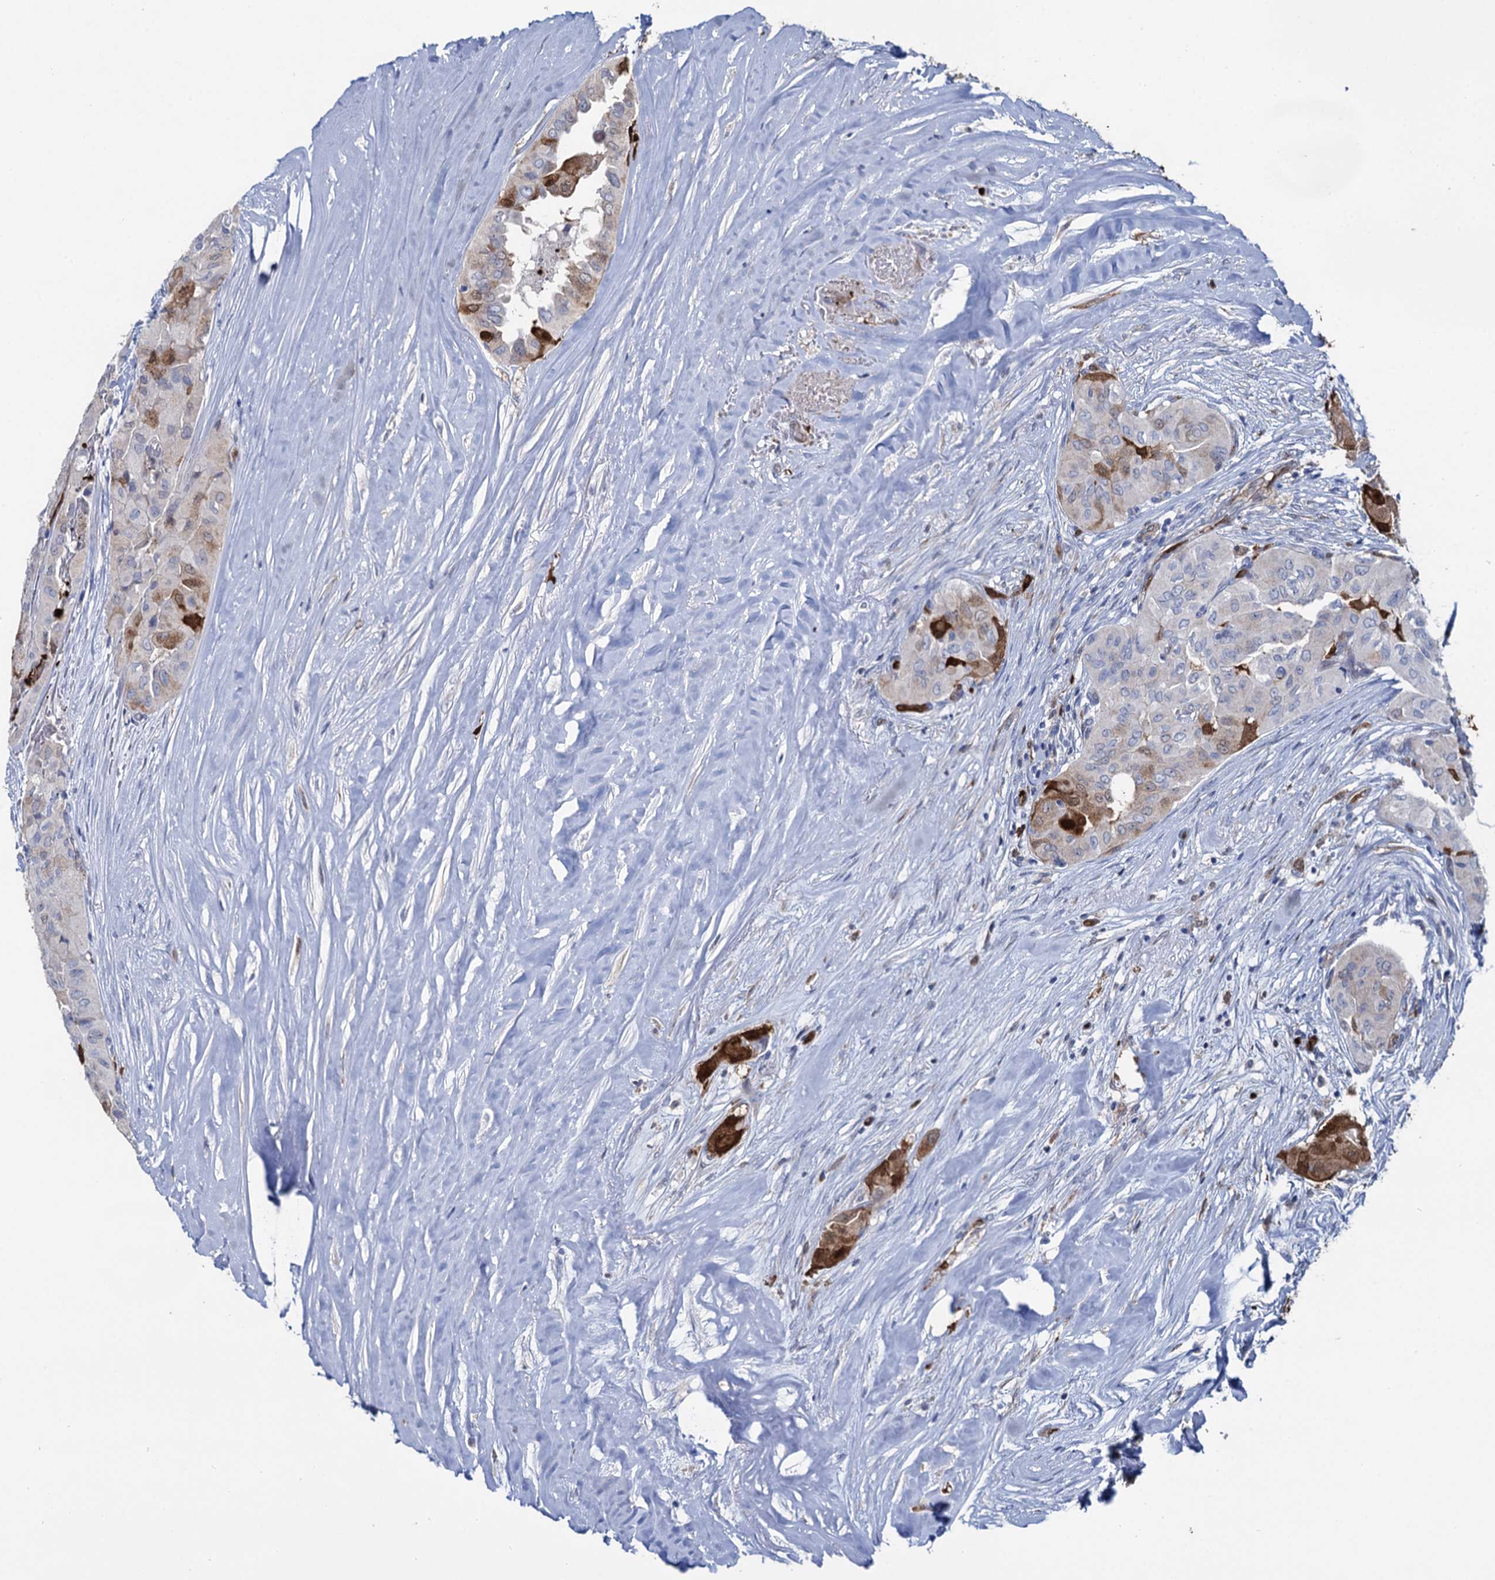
{"staining": {"intensity": "strong", "quantity": "<25%", "location": "cytoplasmic/membranous"}, "tissue": "thyroid cancer", "cell_type": "Tumor cells", "image_type": "cancer", "snomed": [{"axis": "morphology", "description": "Papillary adenocarcinoma, NOS"}, {"axis": "topography", "description": "Thyroid gland"}], "caption": "Immunohistochemistry of human papillary adenocarcinoma (thyroid) reveals medium levels of strong cytoplasmic/membranous positivity in about <25% of tumor cells. Nuclei are stained in blue.", "gene": "FABP5", "patient": {"sex": "female", "age": 59}}